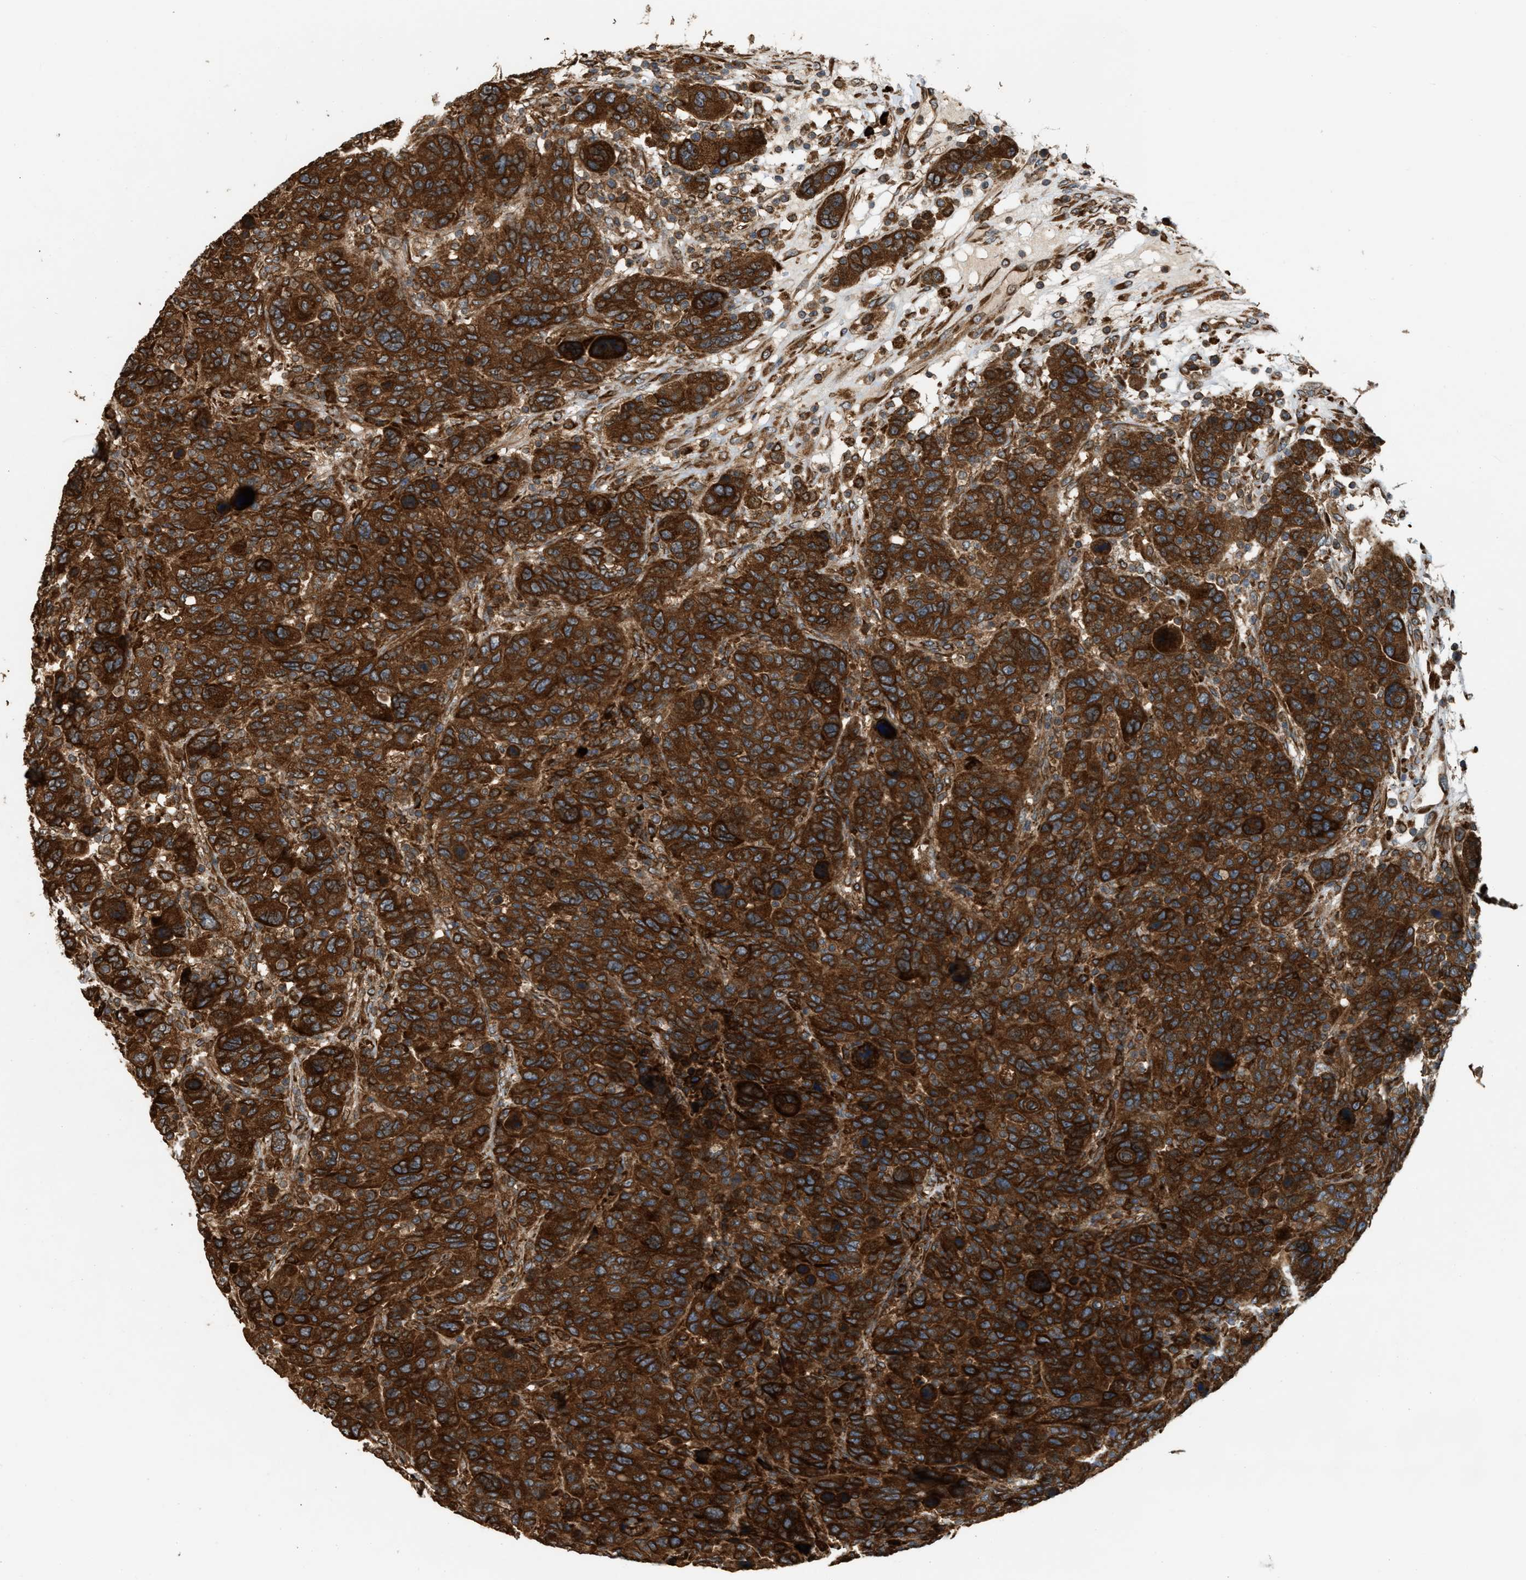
{"staining": {"intensity": "strong", "quantity": ">75%", "location": "cytoplasmic/membranous"}, "tissue": "breast cancer", "cell_type": "Tumor cells", "image_type": "cancer", "snomed": [{"axis": "morphology", "description": "Duct carcinoma"}, {"axis": "topography", "description": "Breast"}], "caption": "Human breast cancer stained with a brown dye shows strong cytoplasmic/membranous positive positivity in about >75% of tumor cells.", "gene": "BAIAP2L1", "patient": {"sex": "female", "age": 37}}